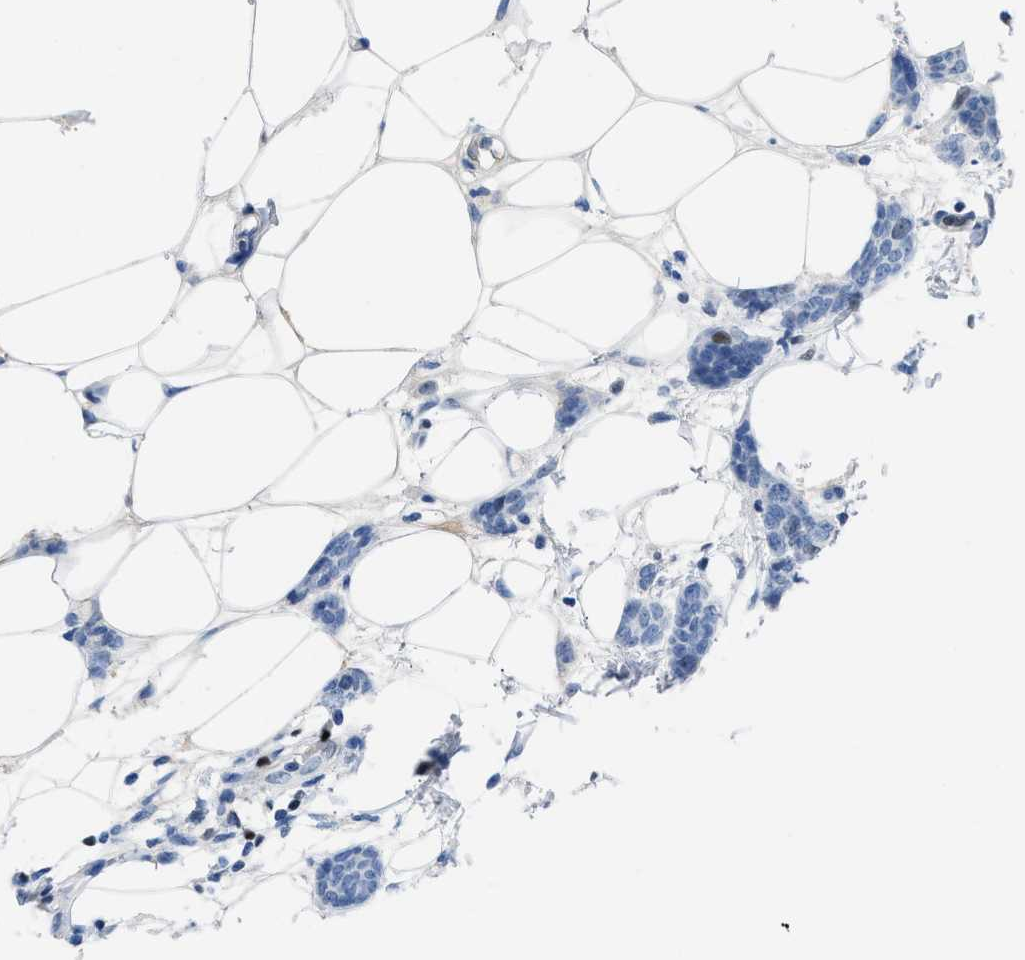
{"staining": {"intensity": "negative", "quantity": "none", "location": "none"}, "tissue": "breast cancer", "cell_type": "Tumor cells", "image_type": "cancer", "snomed": [{"axis": "morphology", "description": "Lobular carcinoma"}, {"axis": "topography", "description": "Skin"}, {"axis": "topography", "description": "Breast"}], "caption": "Human breast cancer stained for a protein using IHC demonstrates no positivity in tumor cells.", "gene": "LEF1", "patient": {"sex": "female", "age": 46}}